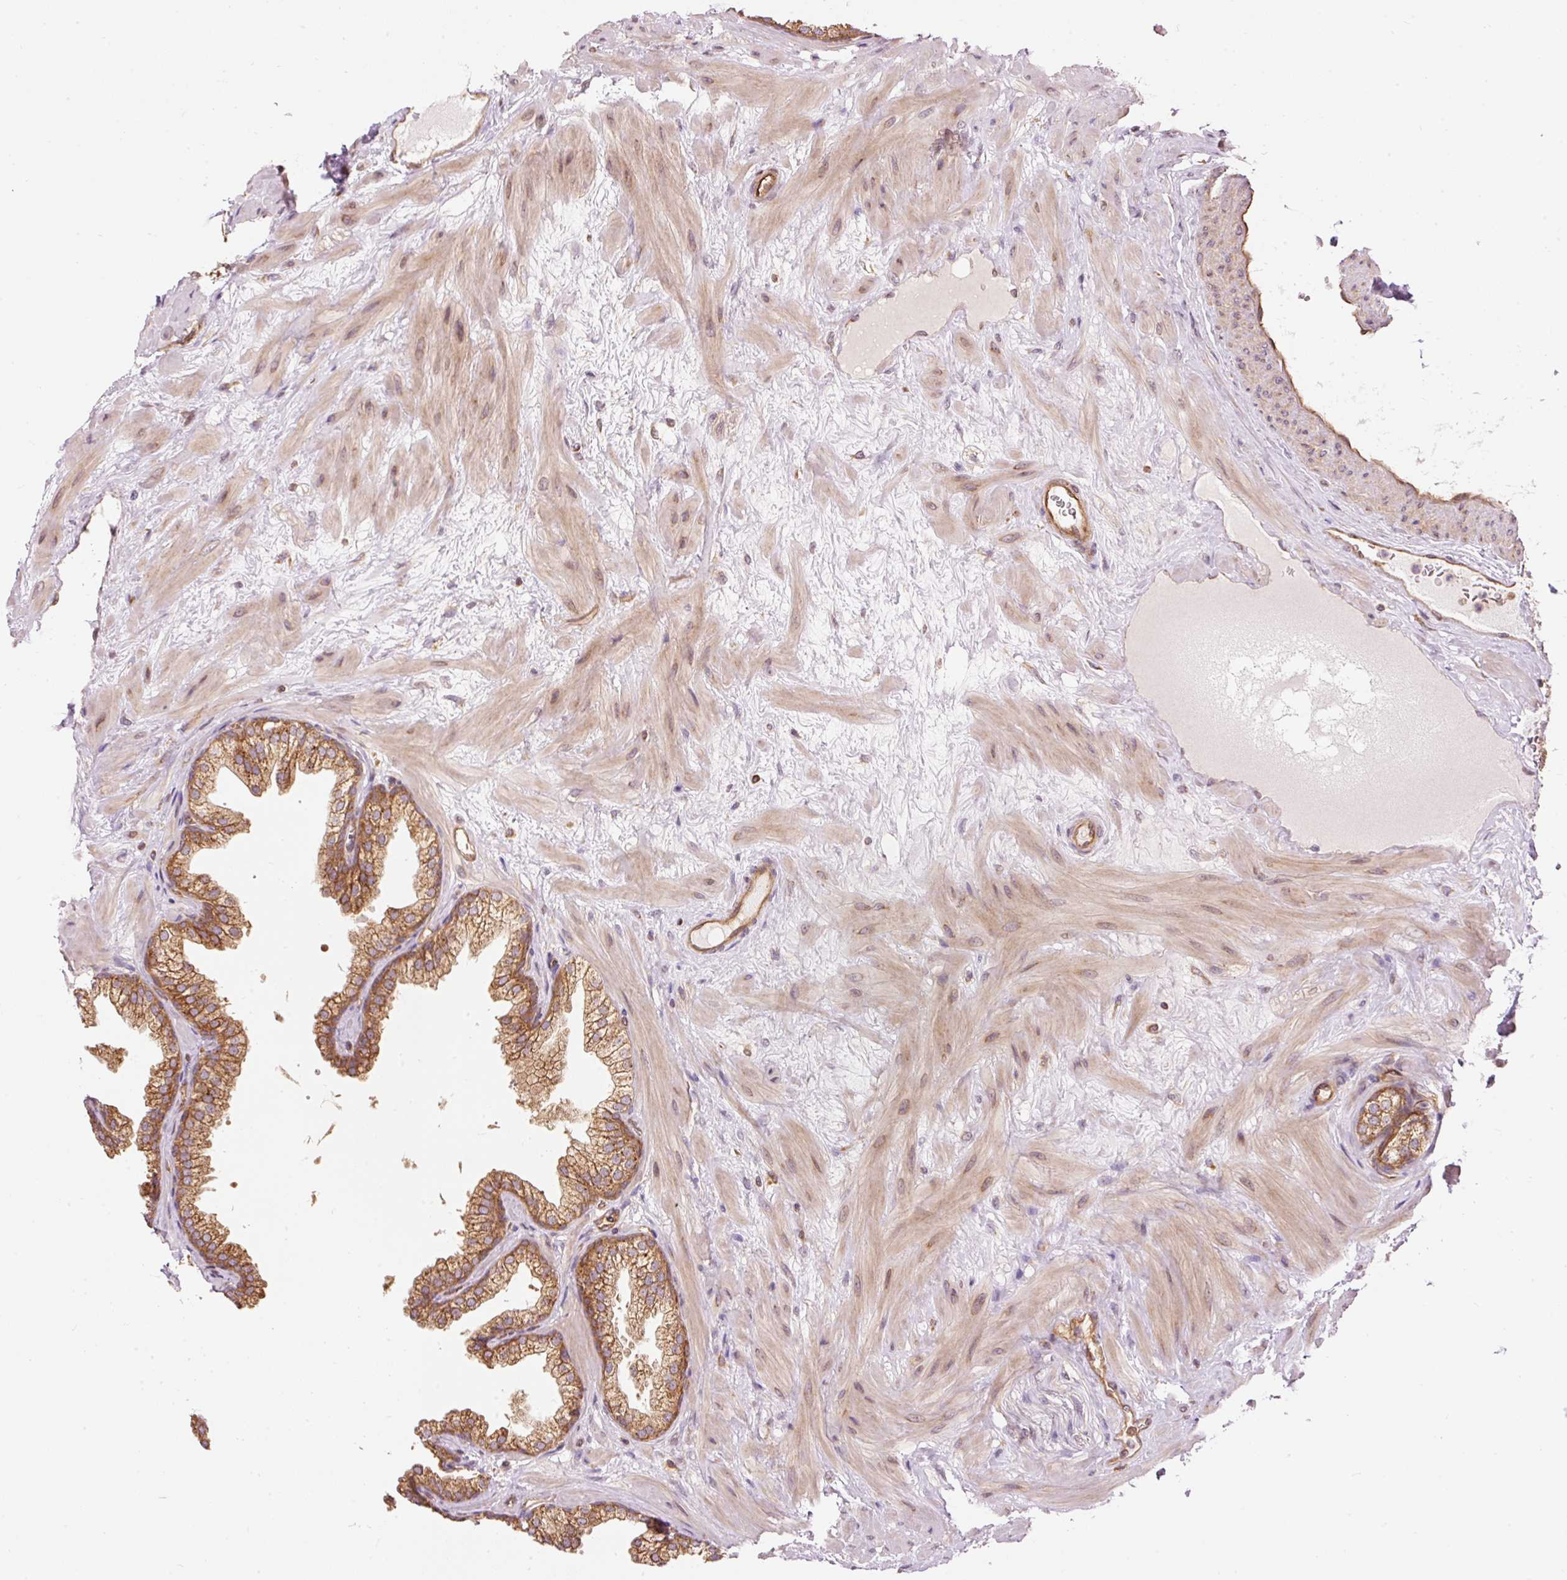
{"staining": {"intensity": "moderate", "quantity": ">75%", "location": "cytoplasmic/membranous"}, "tissue": "prostate", "cell_type": "Glandular cells", "image_type": "normal", "snomed": [{"axis": "morphology", "description": "Normal tissue, NOS"}, {"axis": "topography", "description": "Prostate"}], "caption": "Immunohistochemistry image of benign prostate: human prostate stained using immunohistochemistry demonstrates medium levels of moderate protein expression localized specifically in the cytoplasmic/membranous of glandular cells, appearing as a cytoplasmic/membranous brown color.", "gene": "ADCY4", "patient": {"sex": "male", "age": 37}}